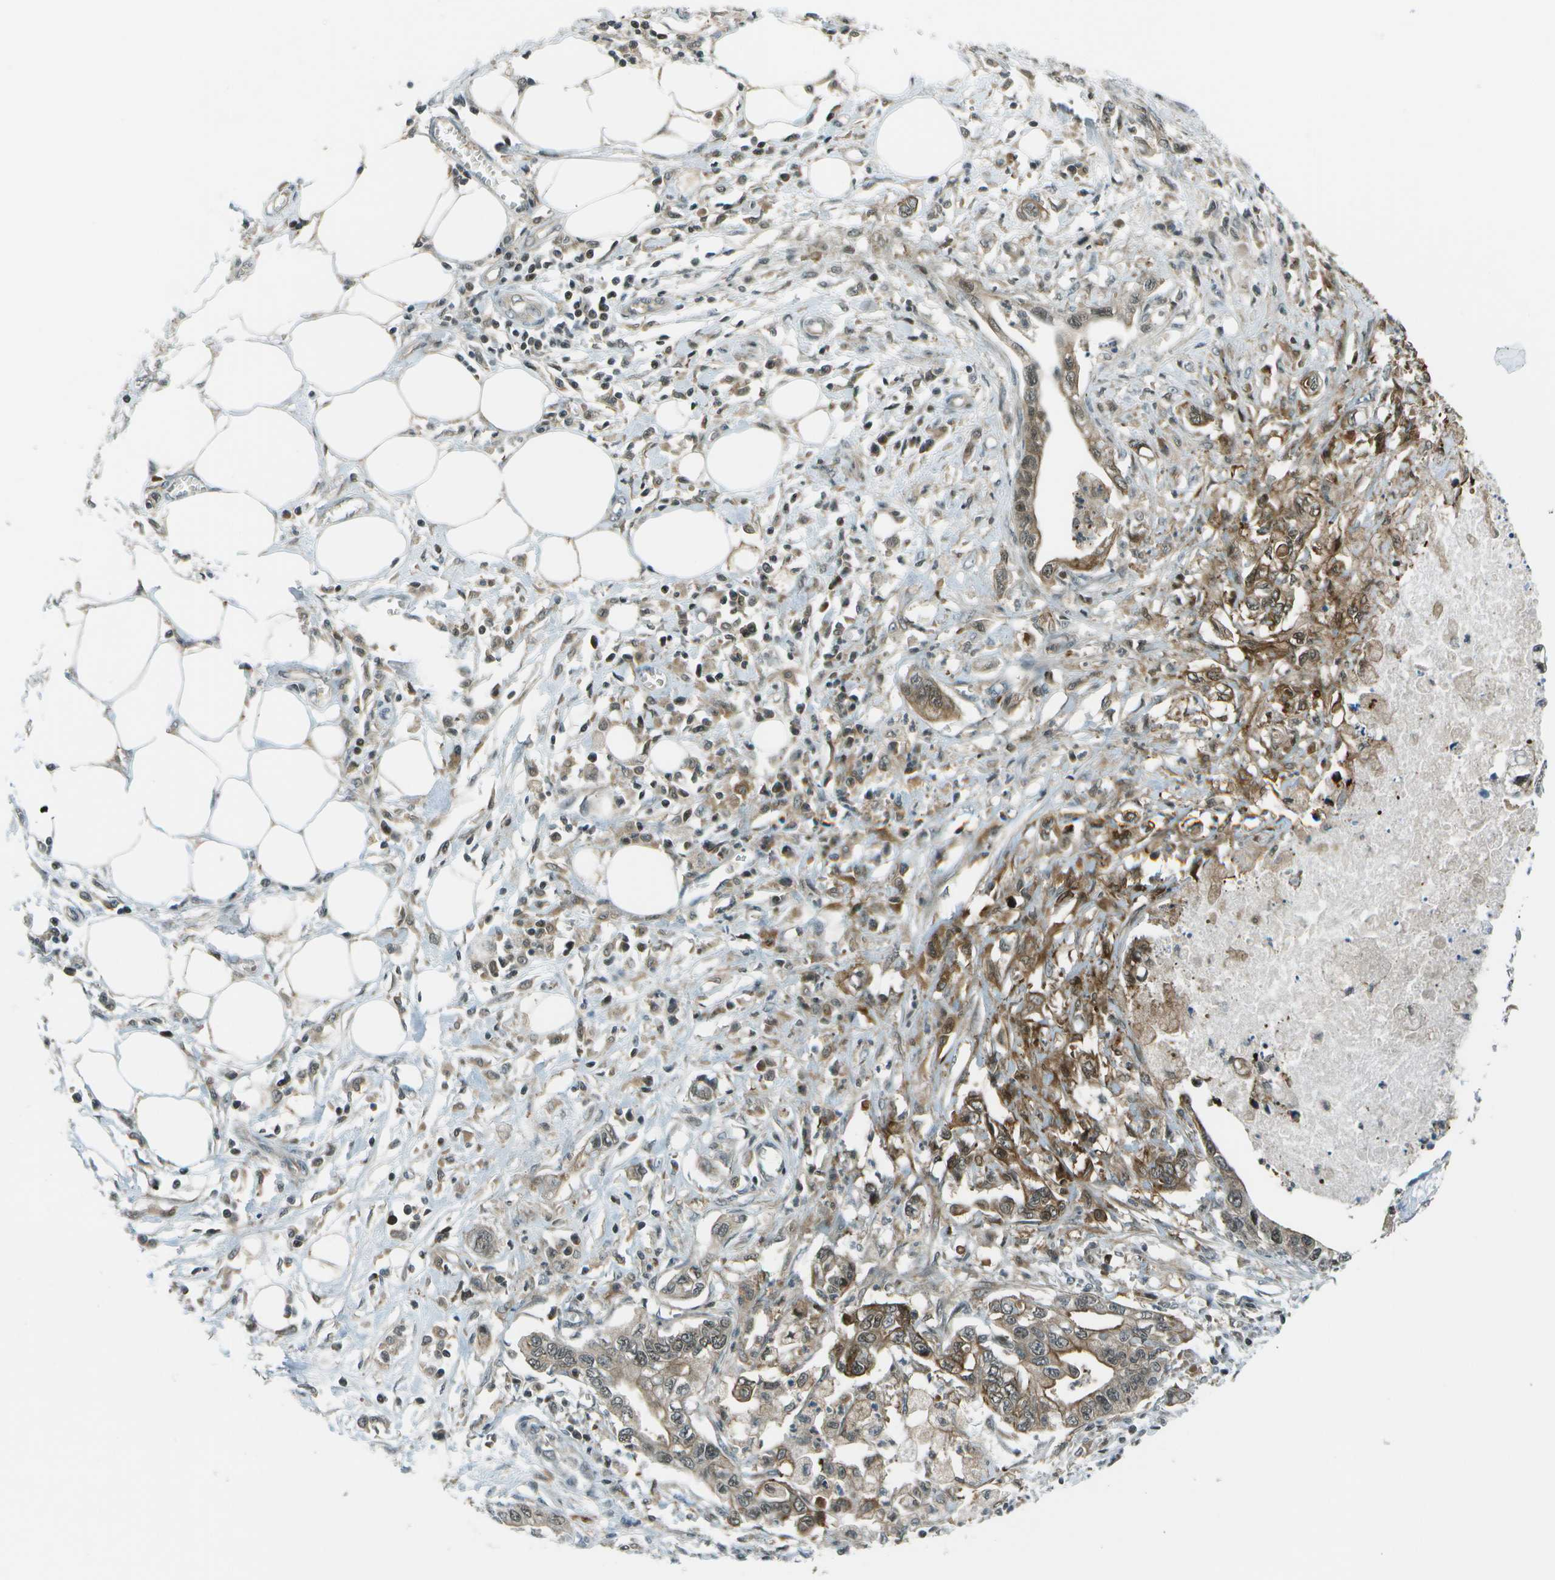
{"staining": {"intensity": "moderate", "quantity": ">75%", "location": "cytoplasmic/membranous"}, "tissue": "pancreatic cancer", "cell_type": "Tumor cells", "image_type": "cancer", "snomed": [{"axis": "morphology", "description": "Adenocarcinoma, NOS"}, {"axis": "topography", "description": "Pancreas"}], "caption": "Protein expression analysis of pancreatic cancer shows moderate cytoplasmic/membranous positivity in about >75% of tumor cells.", "gene": "TMEM19", "patient": {"sex": "male", "age": 56}}